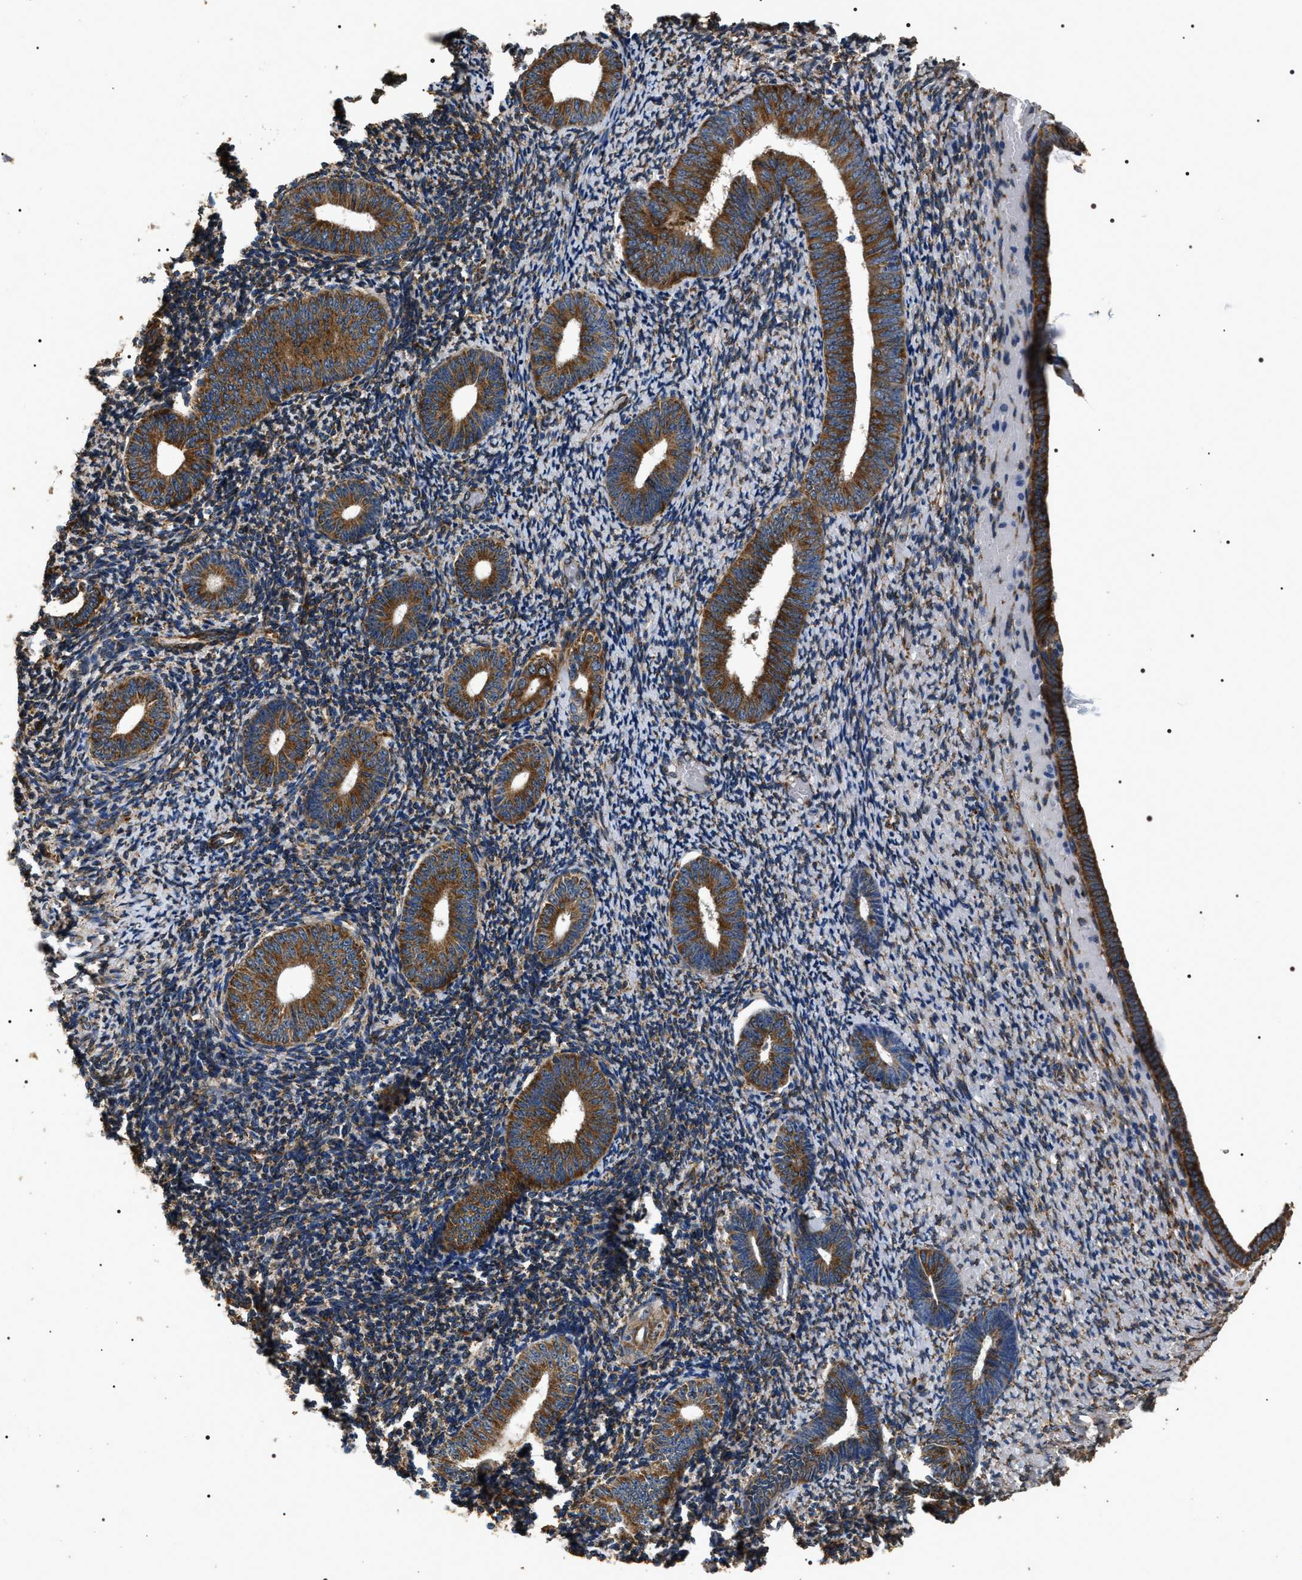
{"staining": {"intensity": "moderate", "quantity": "25%-75%", "location": "cytoplasmic/membranous"}, "tissue": "endometrium", "cell_type": "Cells in endometrial stroma", "image_type": "normal", "snomed": [{"axis": "morphology", "description": "Normal tissue, NOS"}, {"axis": "topography", "description": "Endometrium"}], "caption": "Immunohistochemistry (IHC) (DAB (3,3'-diaminobenzidine)) staining of normal endometrium reveals moderate cytoplasmic/membranous protein positivity in approximately 25%-75% of cells in endometrial stroma.", "gene": "KTN1", "patient": {"sex": "female", "age": 66}}